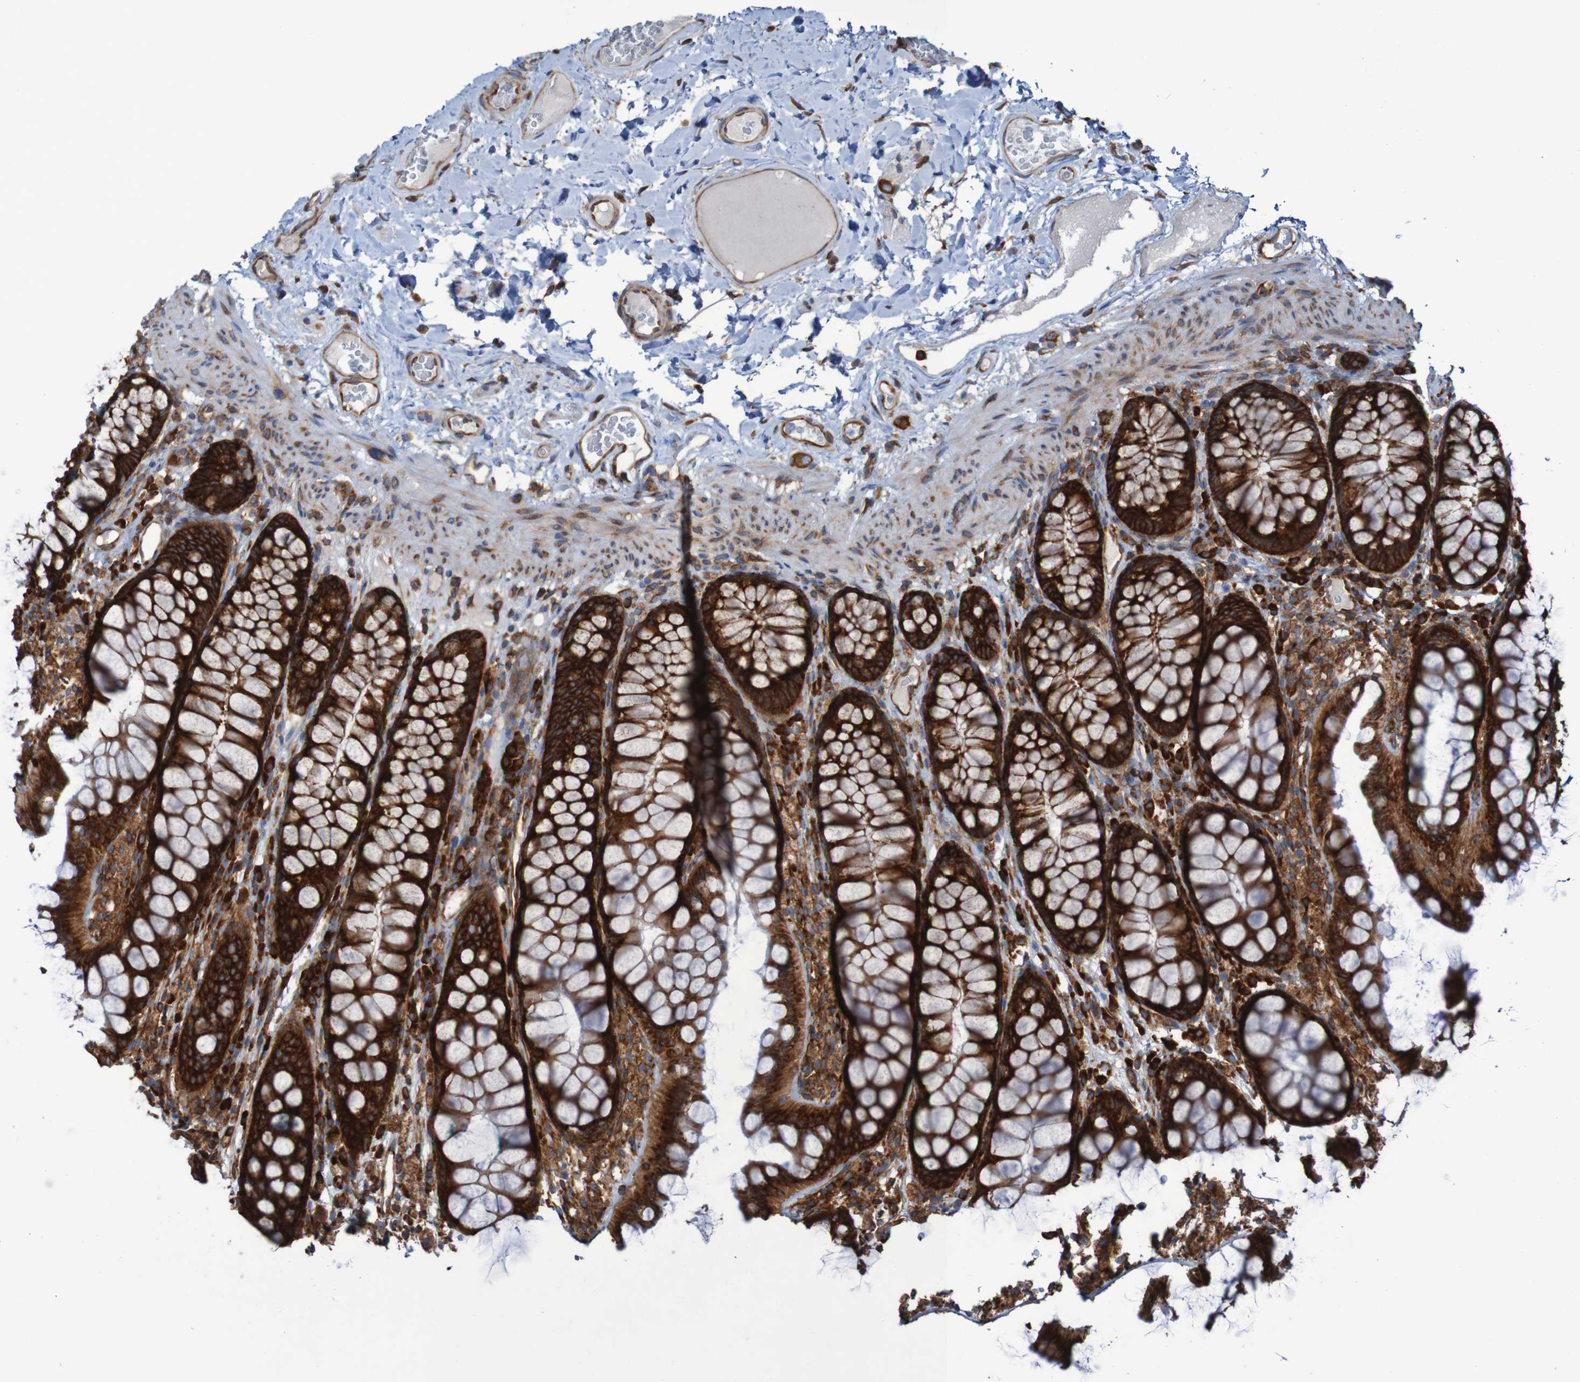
{"staining": {"intensity": "moderate", "quantity": ">75%", "location": "cytoplasmic/membranous"}, "tissue": "colon", "cell_type": "Endothelial cells", "image_type": "normal", "snomed": [{"axis": "morphology", "description": "Normal tissue, NOS"}, {"axis": "topography", "description": "Colon"}], "caption": "Immunohistochemistry (IHC) of unremarkable colon demonstrates medium levels of moderate cytoplasmic/membranous staining in about >75% of endothelial cells.", "gene": "RPL10", "patient": {"sex": "female", "age": 55}}